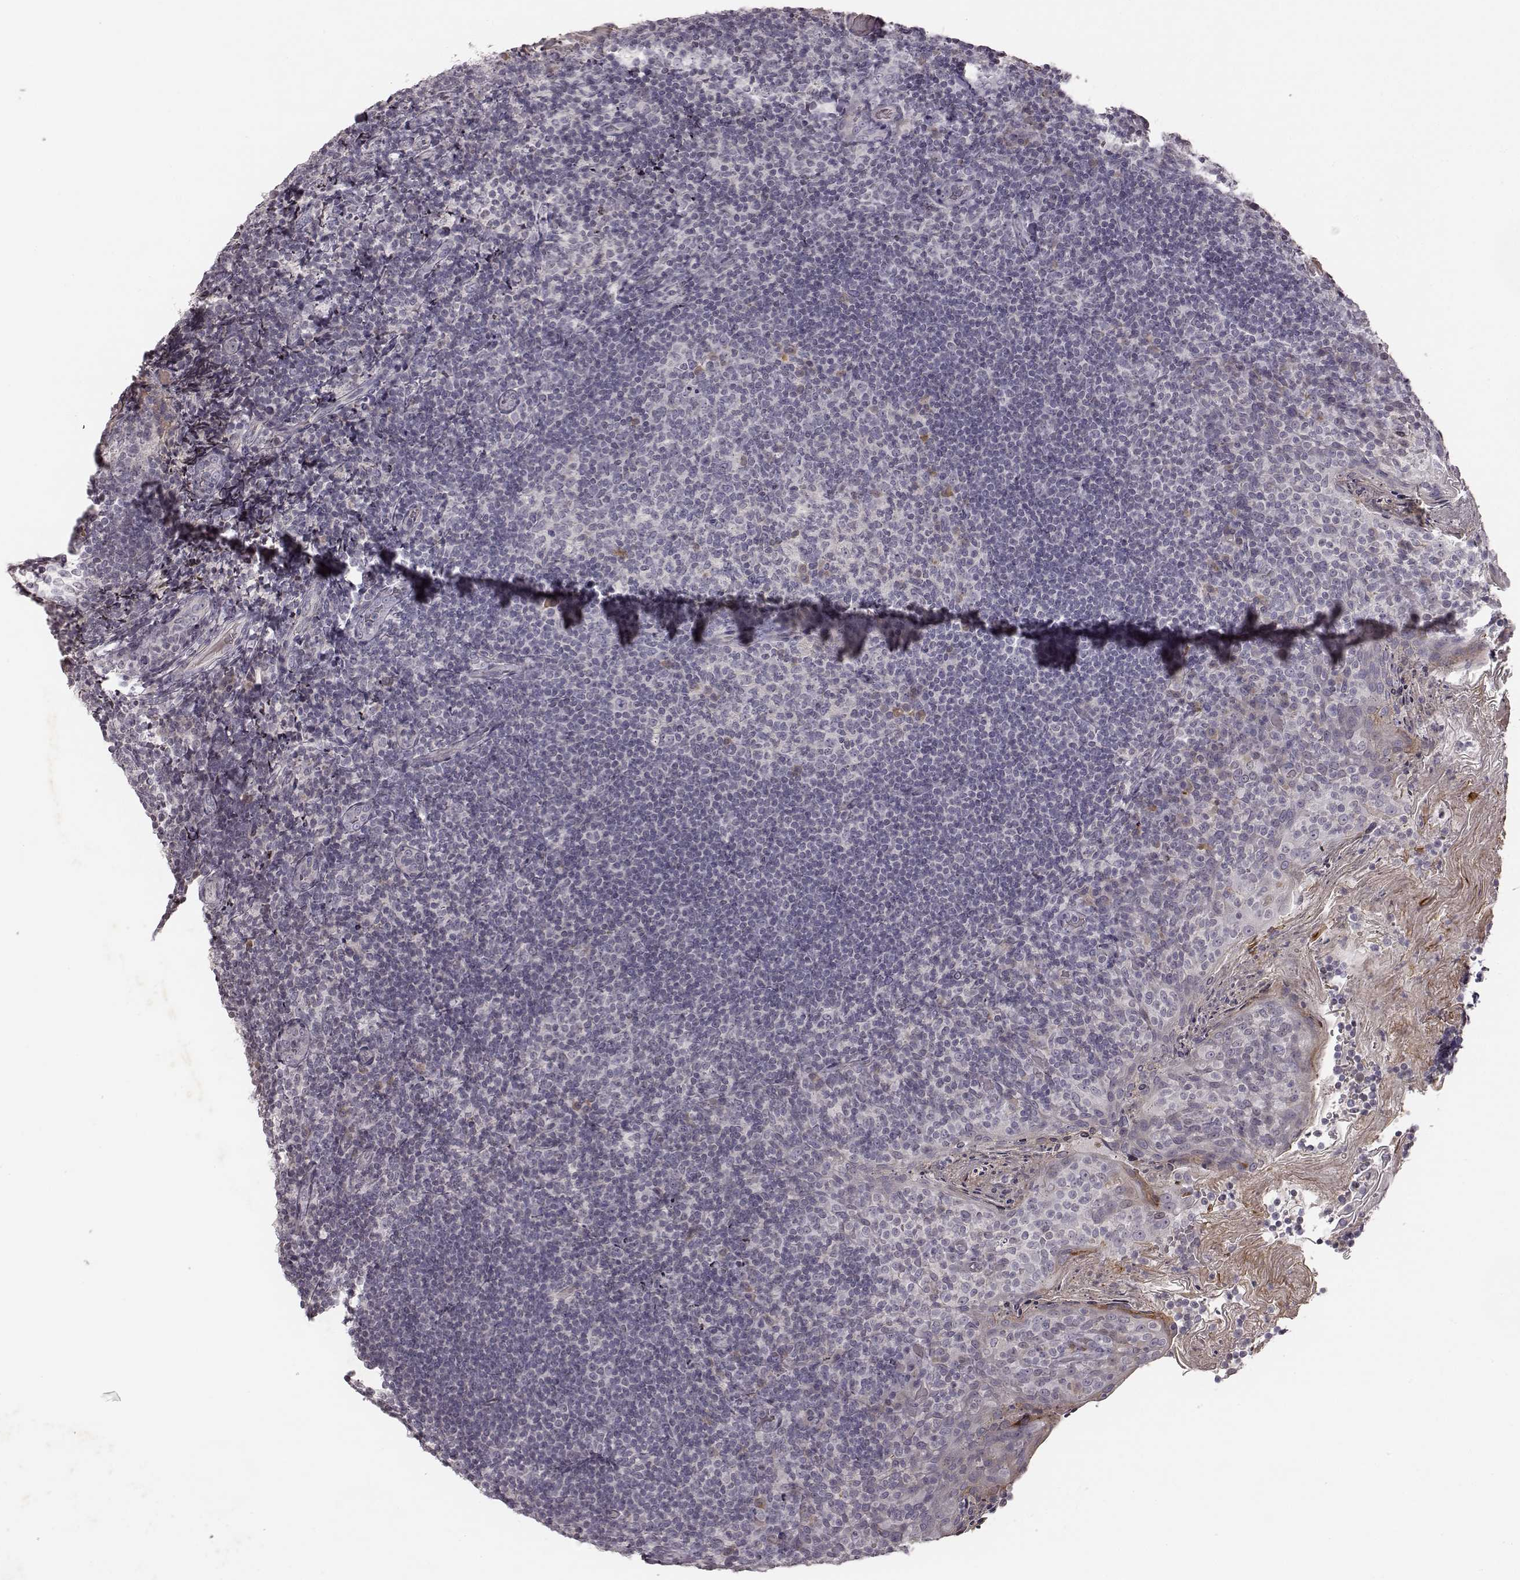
{"staining": {"intensity": "weak", "quantity": "<25%", "location": "cytoplasmic/membranous"}, "tissue": "tonsil", "cell_type": "Germinal center cells", "image_type": "normal", "snomed": [{"axis": "morphology", "description": "Normal tissue, NOS"}, {"axis": "topography", "description": "Tonsil"}], "caption": "Immunohistochemistry (IHC) image of normal tonsil: human tonsil stained with DAB (3,3'-diaminobenzidine) exhibits no significant protein staining in germinal center cells. Nuclei are stained in blue.", "gene": "TLX3", "patient": {"sex": "female", "age": 10}}